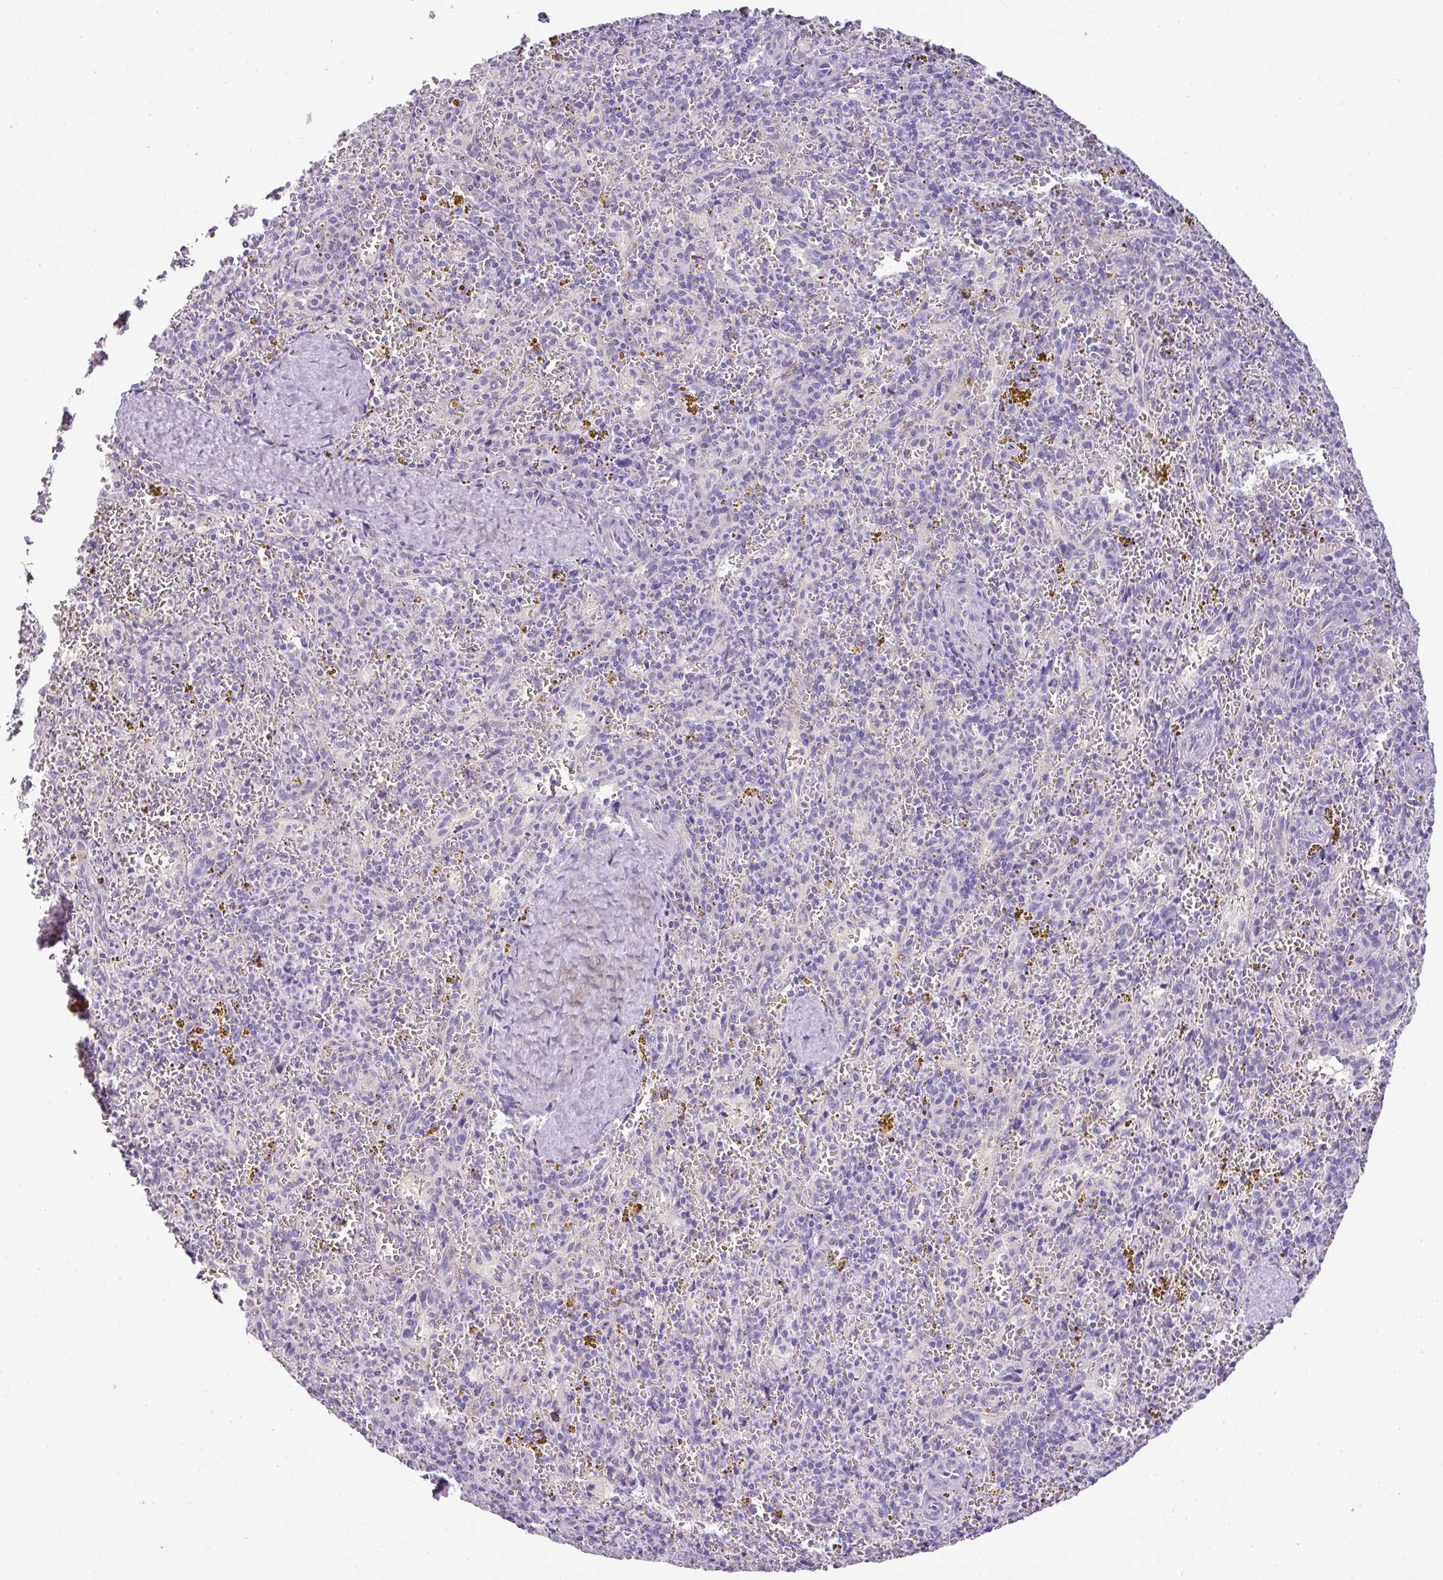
{"staining": {"intensity": "negative", "quantity": "none", "location": "none"}, "tissue": "spleen", "cell_type": "Cells in red pulp", "image_type": "normal", "snomed": [{"axis": "morphology", "description": "Normal tissue, NOS"}, {"axis": "topography", "description": "Spleen"}], "caption": "The photomicrograph displays no significant staining in cells in red pulp of spleen. (DAB IHC, high magnification).", "gene": "ENSG00000273748", "patient": {"sex": "male", "age": 57}}